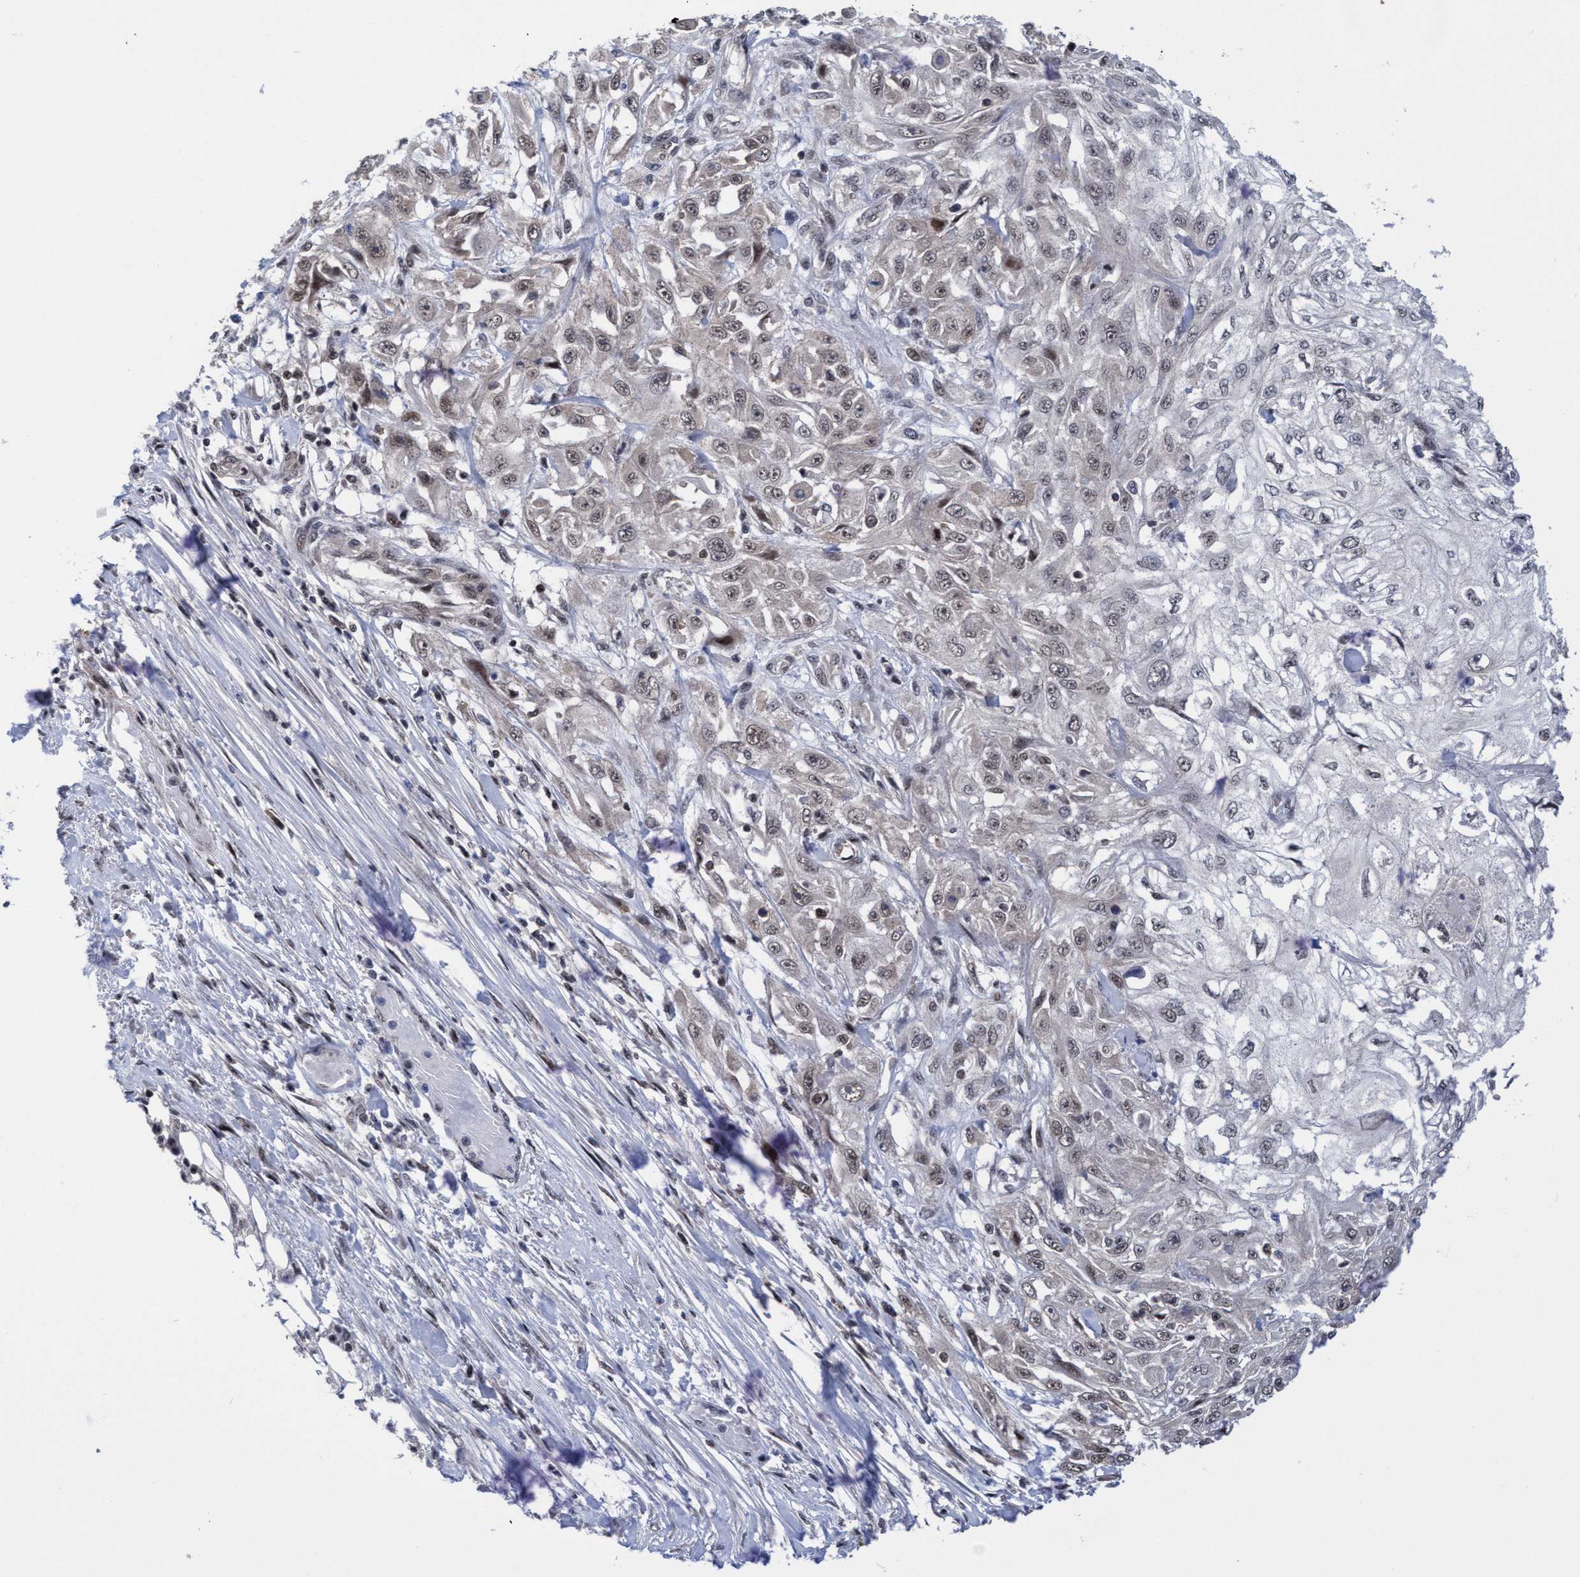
{"staining": {"intensity": "weak", "quantity": "25%-75%", "location": "nuclear"}, "tissue": "skin cancer", "cell_type": "Tumor cells", "image_type": "cancer", "snomed": [{"axis": "morphology", "description": "Squamous cell carcinoma, NOS"}, {"axis": "morphology", "description": "Squamous cell carcinoma, metastatic, NOS"}, {"axis": "topography", "description": "Skin"}, {"axis": "topography", "description": "Lymph node"}], "caption": "High-power microscopy captured an immunohistochemistry (IHC) histopathology image of skin cancer, revealing weak nuclear expression in about 25%-75% of tumor cells.", "gene": "C9orf78", "patient": {"sex": "male", "age": 75}}